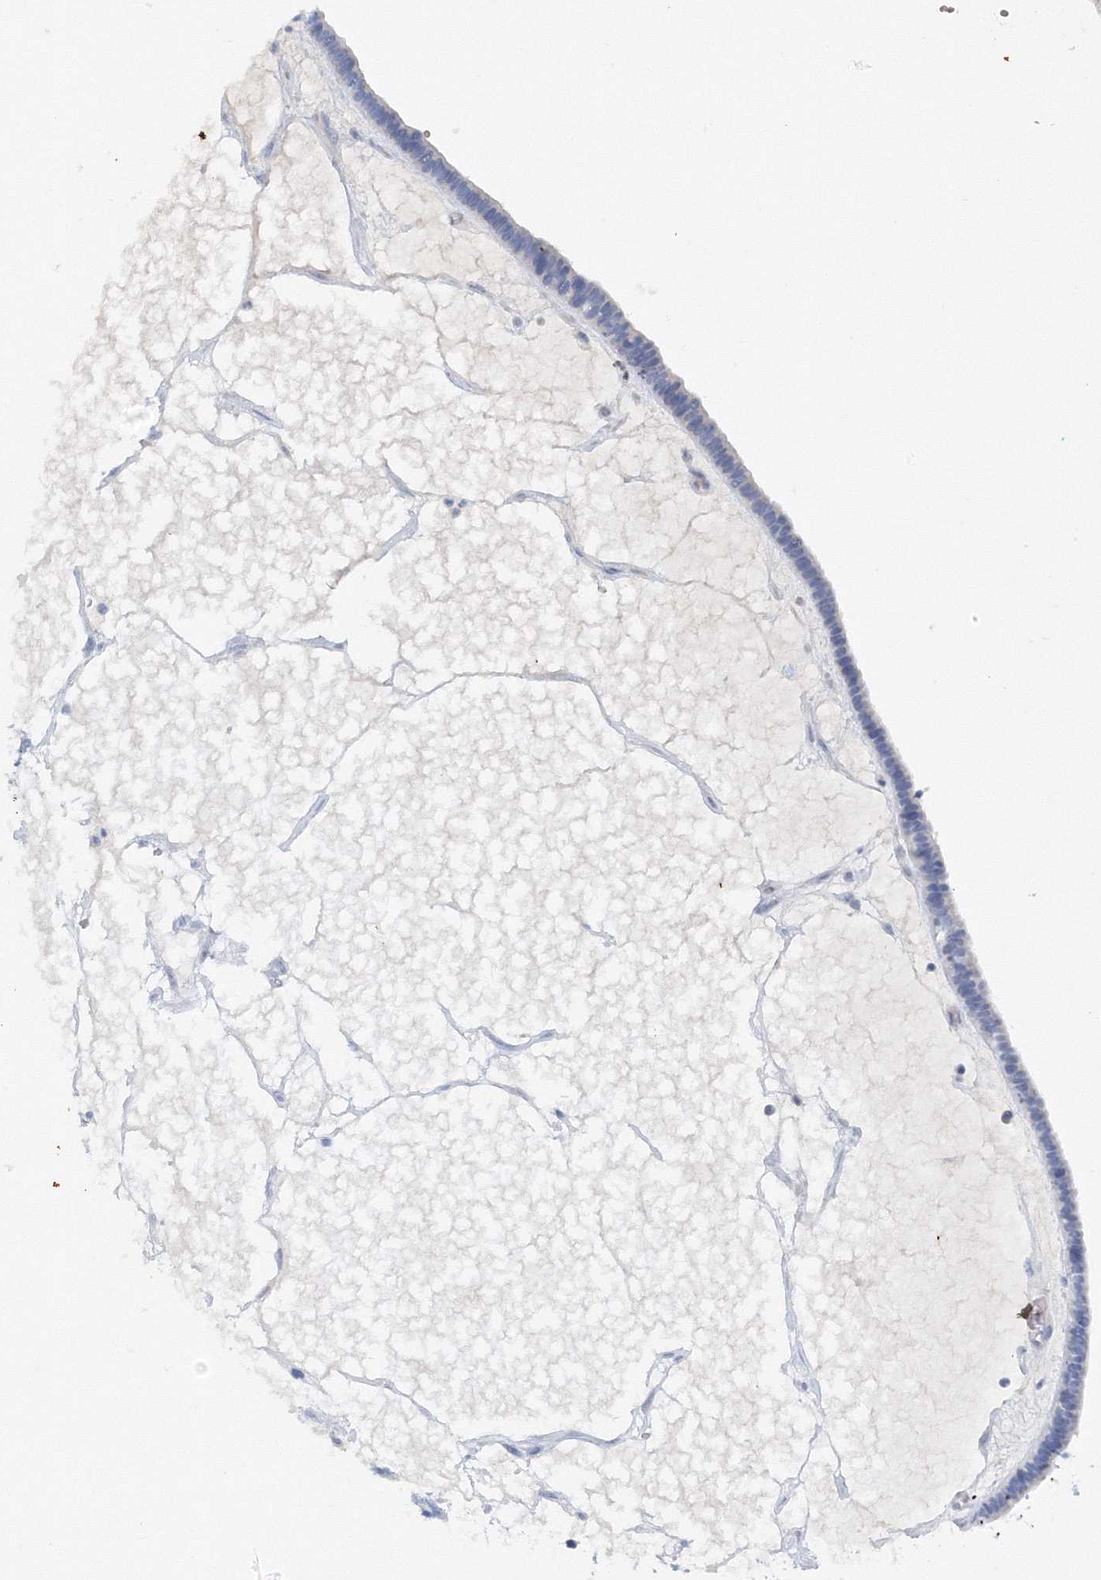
{"staining": {"intensity": "negative", "quantity": "none", "location": "none"}, "tissue": "ovarian cancer", "cell_type": "Tumor cells", "image_type": "cancer", "snomed": [{"axis": "morphology", "description": "Cystadenocarcinoma, serous, NOS"}, {"axis": "topography", "description": "Ovary"}], "caption": "DAB (3,3'-diaminobenzidine) immunohistochemical staining of human serous cystadenocarcinoma (ovarian) demonstrates no significant staining in tumor cells.", "gene": "SH3BP5", "patient": {"sex": "female", "age": 56}}